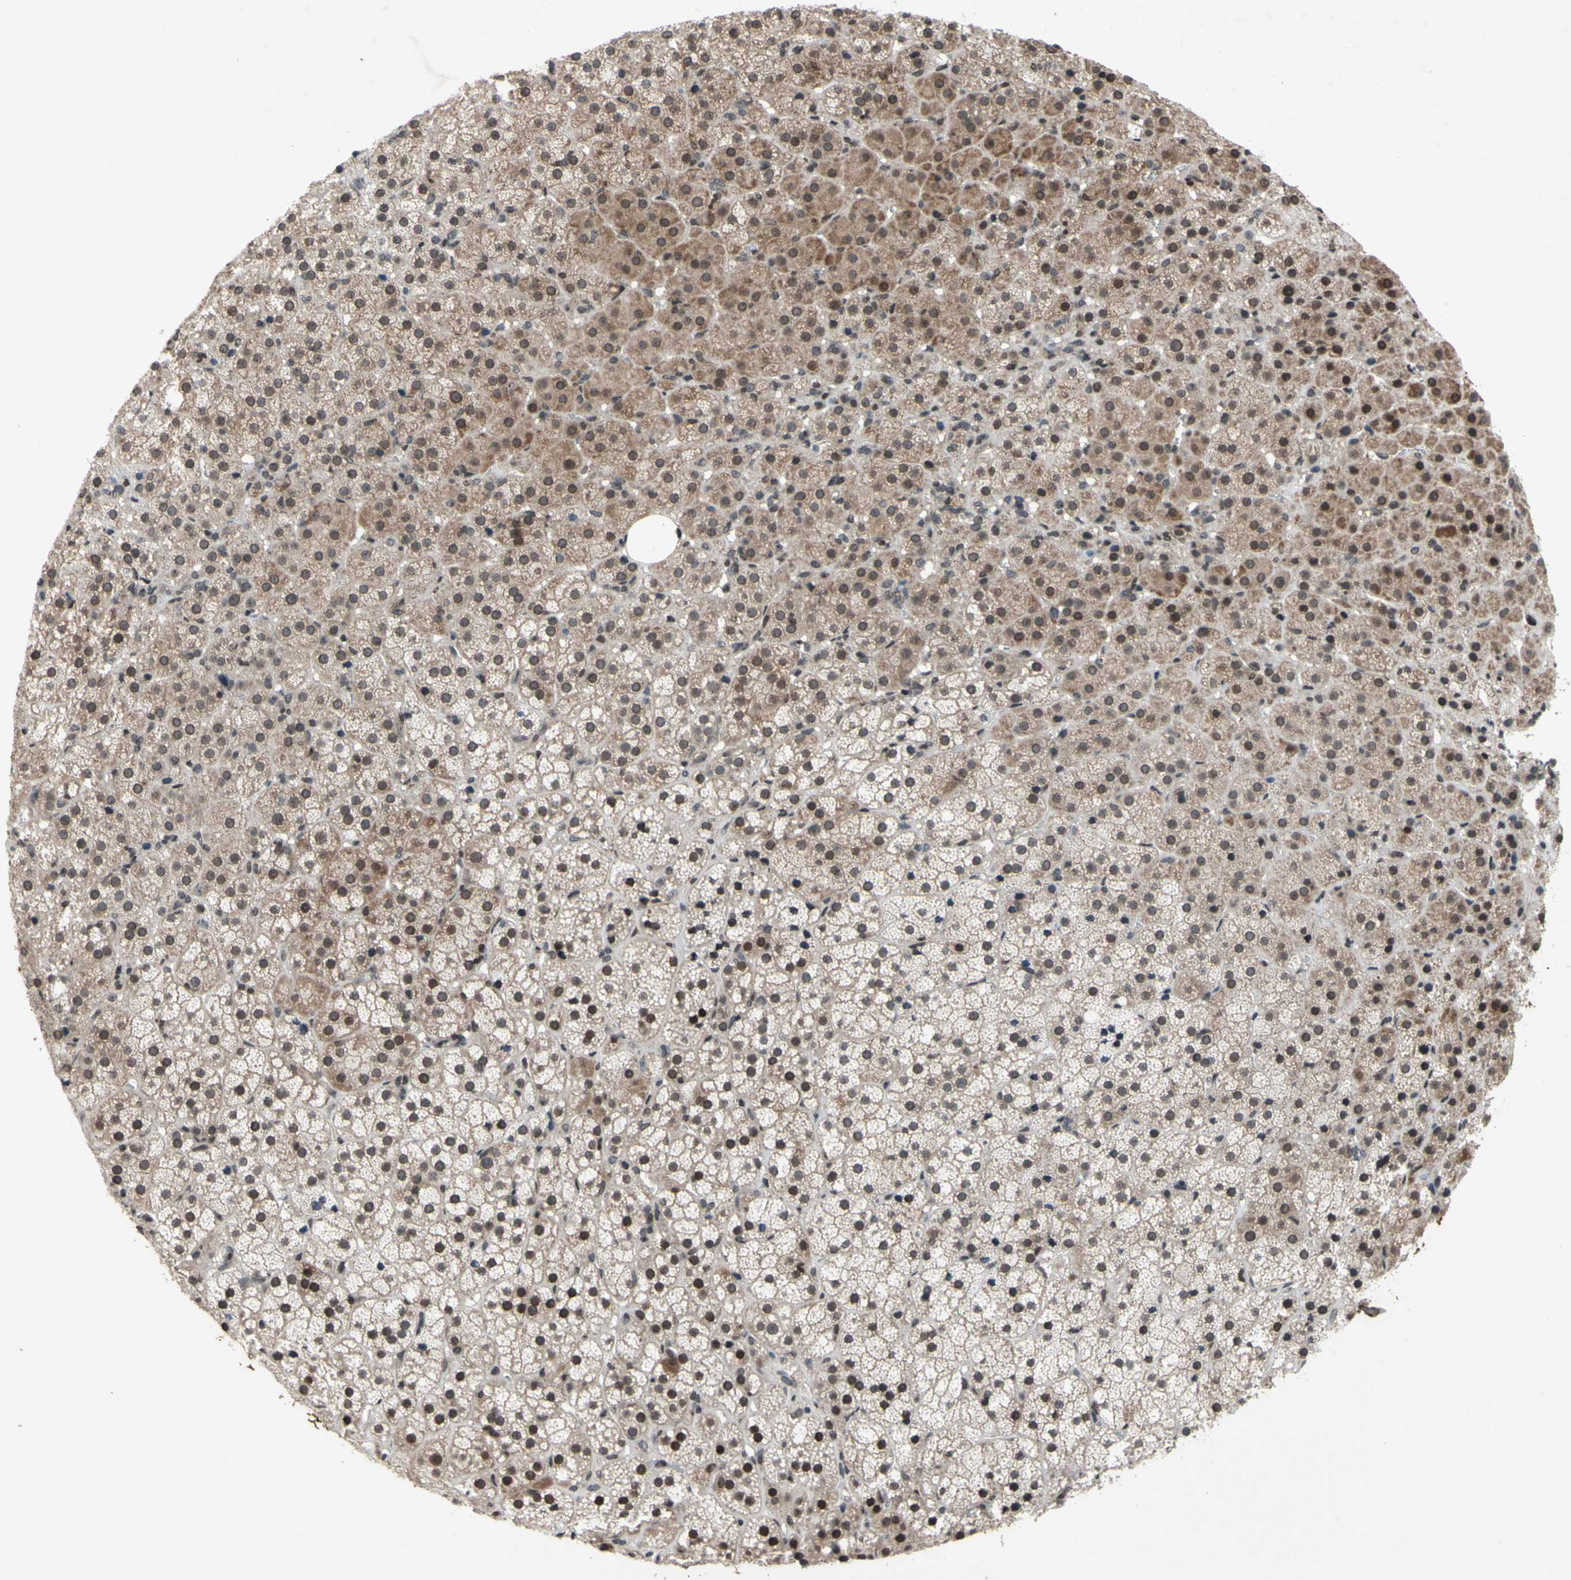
{"staining": {"intensity": "weak", "quantity": "25%-75%", "location": "cytoplasmic/membranous,nuclear"}, "tissue": "adrenal gland", "cell_type": "Glandular cells", "image_type": "normal", "snomed": [{"axis": "morphology", "description": "Normal tissue, NOS"}, {"axis": "topography", "description": "Adrenal gland"}], "caption": "An immunohistochemistry (IHC) histopathology image of unremarkable tissue is shown. Protein staining in brown shows weak cytoplasmic/membranous,nuclear positivity in adrenal gland within glandular cells. (brown staining indicates protein expression, while blue staining denotes nuclei).", "gene": "XPO1", "patient": {"sex": "female", "age": 57}}